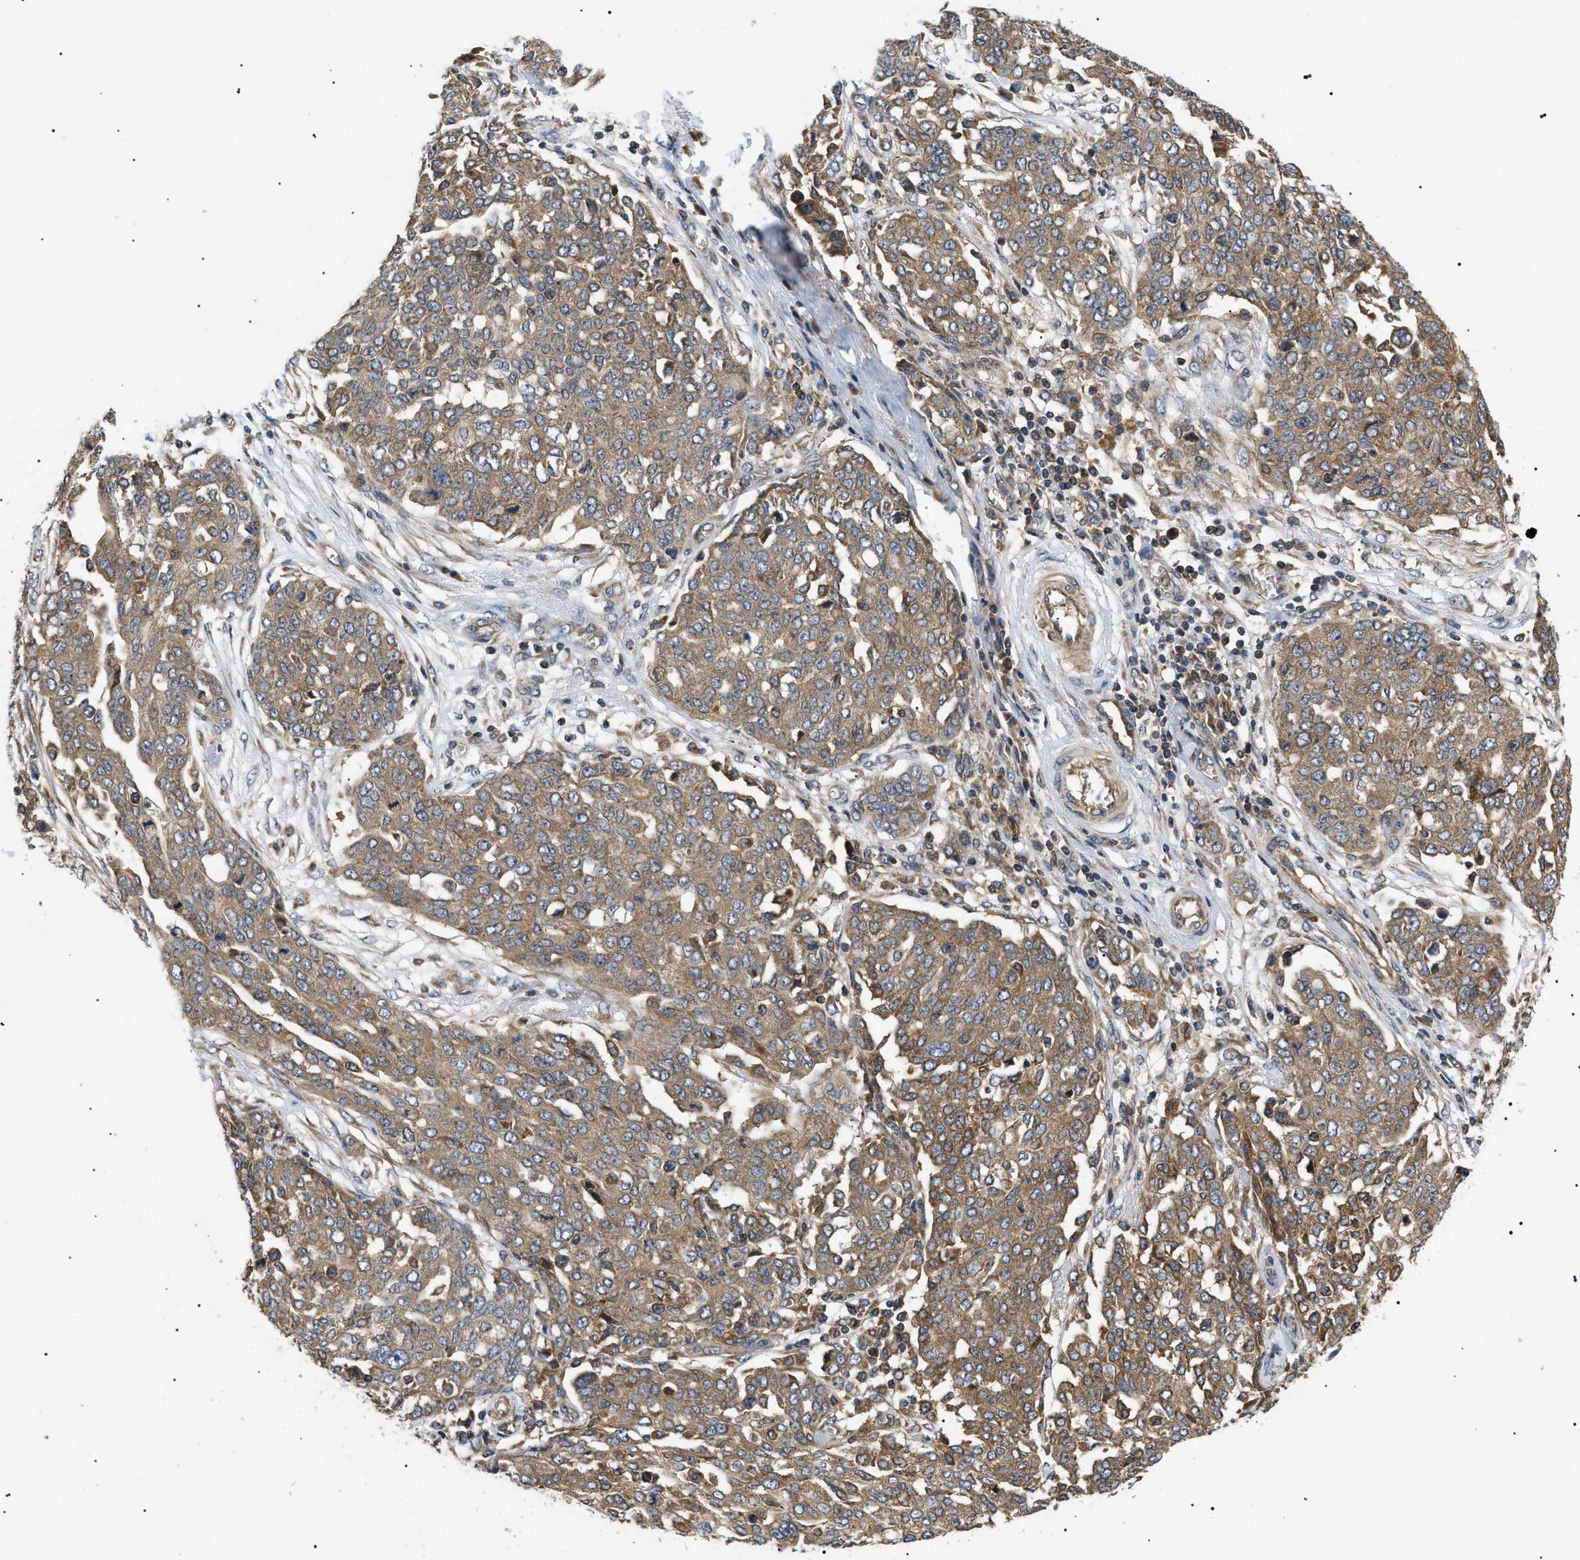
{"staining": {"intensity": "moderate", "quantity": ">75%", "location": "cytoplasmic/membranous"}, "tissue": "ovarian cancer", "cell_type": "Tumor cells", "image_type": "cancer", "snomed": [{"axis": "morphology", "description": "Cystadenocarcinoma, serous, NOS"}, {"axis": "topography", "description": "Soft tissue"}, {"axis": "topography", "description": "Ovary"}], "caption": "Ovarian serous cystadenocarcinoma stained with immunohistochemistry demonstrates moderate cytoplasmic/membranous expression in about >75% of tumor cells. Nuclei are stained in blue.", "gene": "PPM1B", "patient": {"sex": "female", "age": 57}}